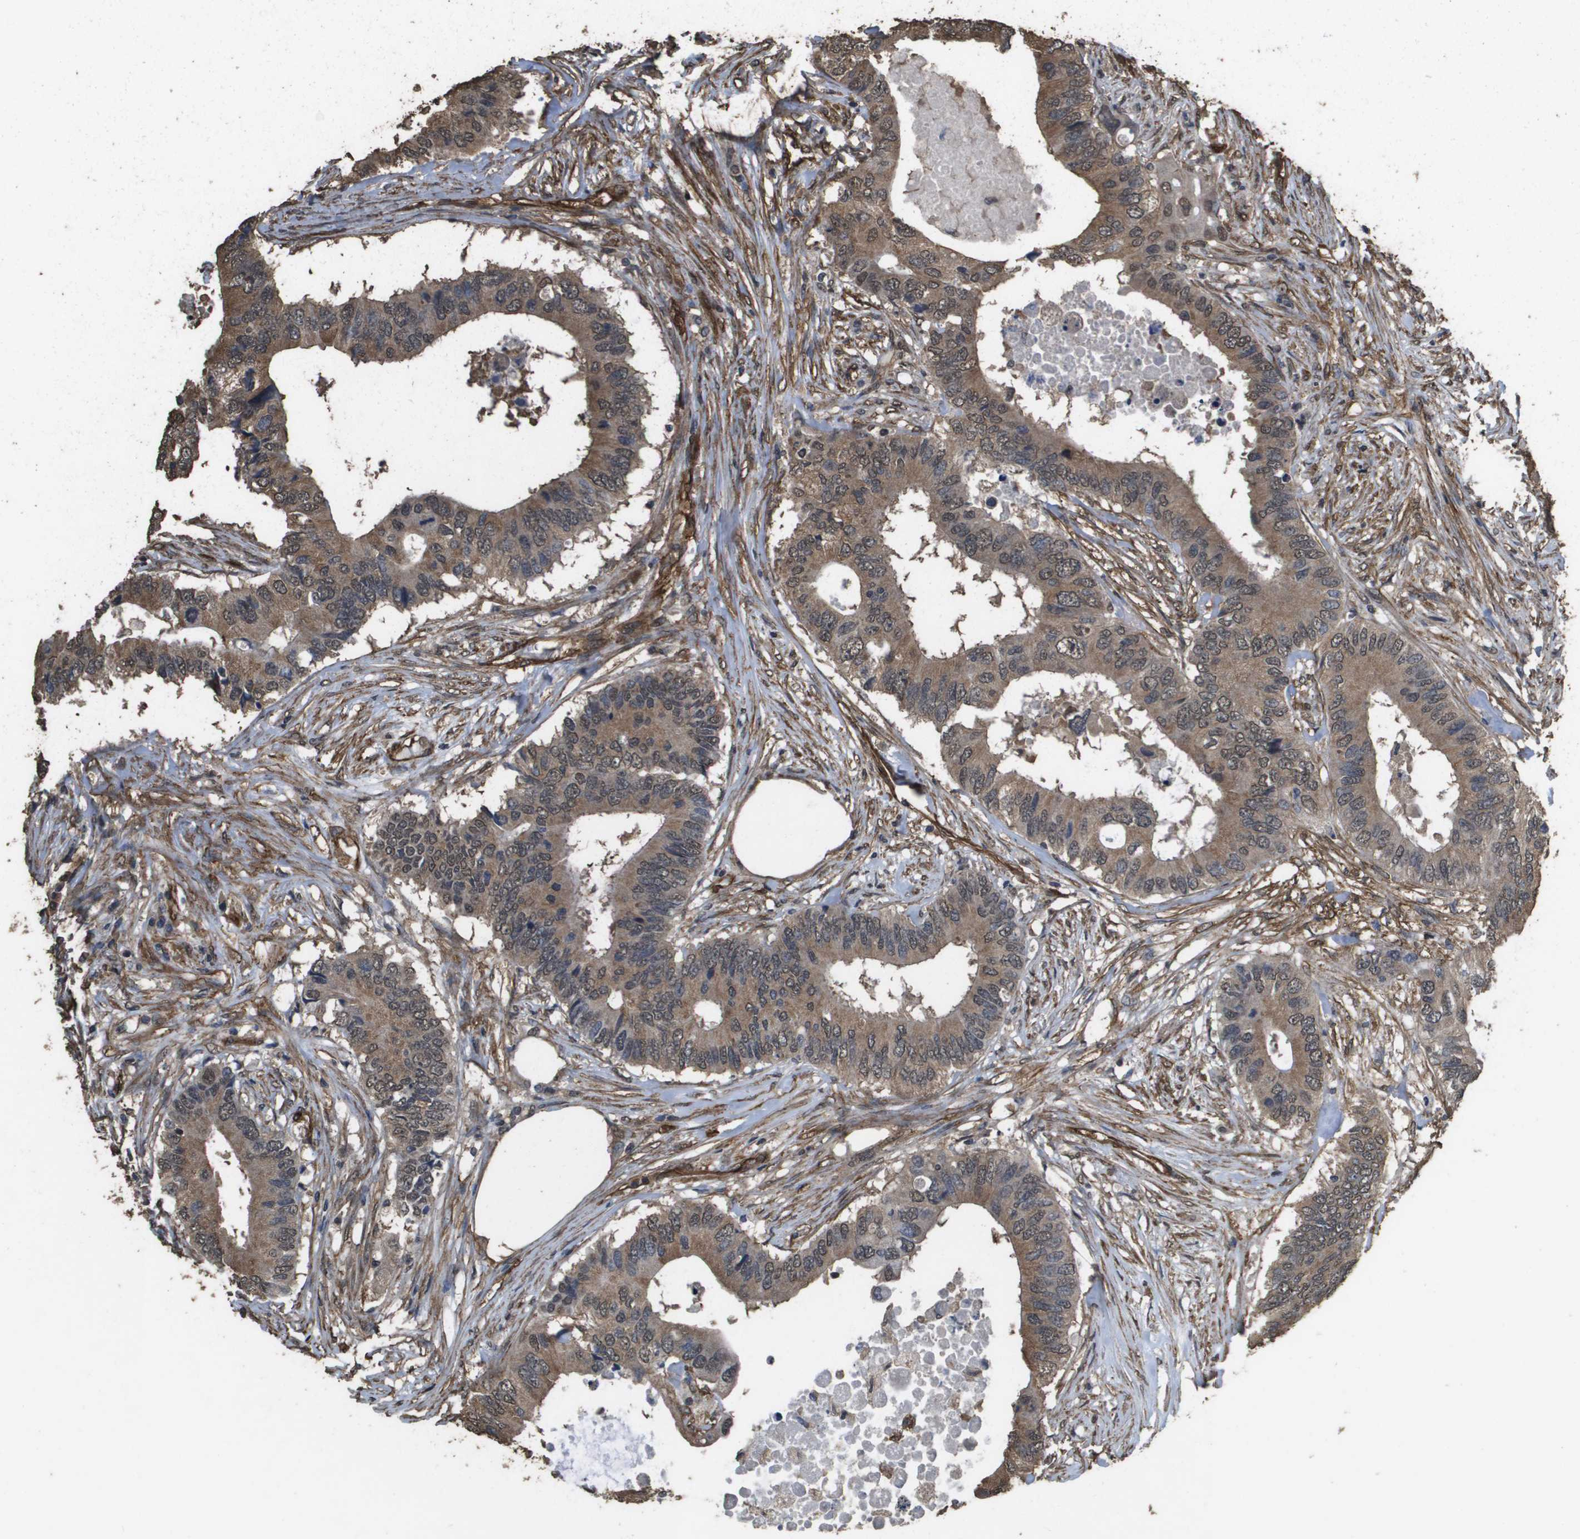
{"staining": {"intensity": "moderate", "quantity": ">75%", "location": "cytoplasmic/membranous,nuclear"}, "tissue": "colorectal cancer", "cell_type": "Tumor cells", "image_type": "cancer", "snomed": [{"axis": "morphology", "description": "Adenocarcinoma, NOS"}, {"axis": "topography", "description": "Colon"}], "caption": "Human colorectal adenocarcinoma stained with a protein marker displays moderate staining in tumor cells.", "gene": "AAMP", "patient": {"sex": "male", "age": 71}}